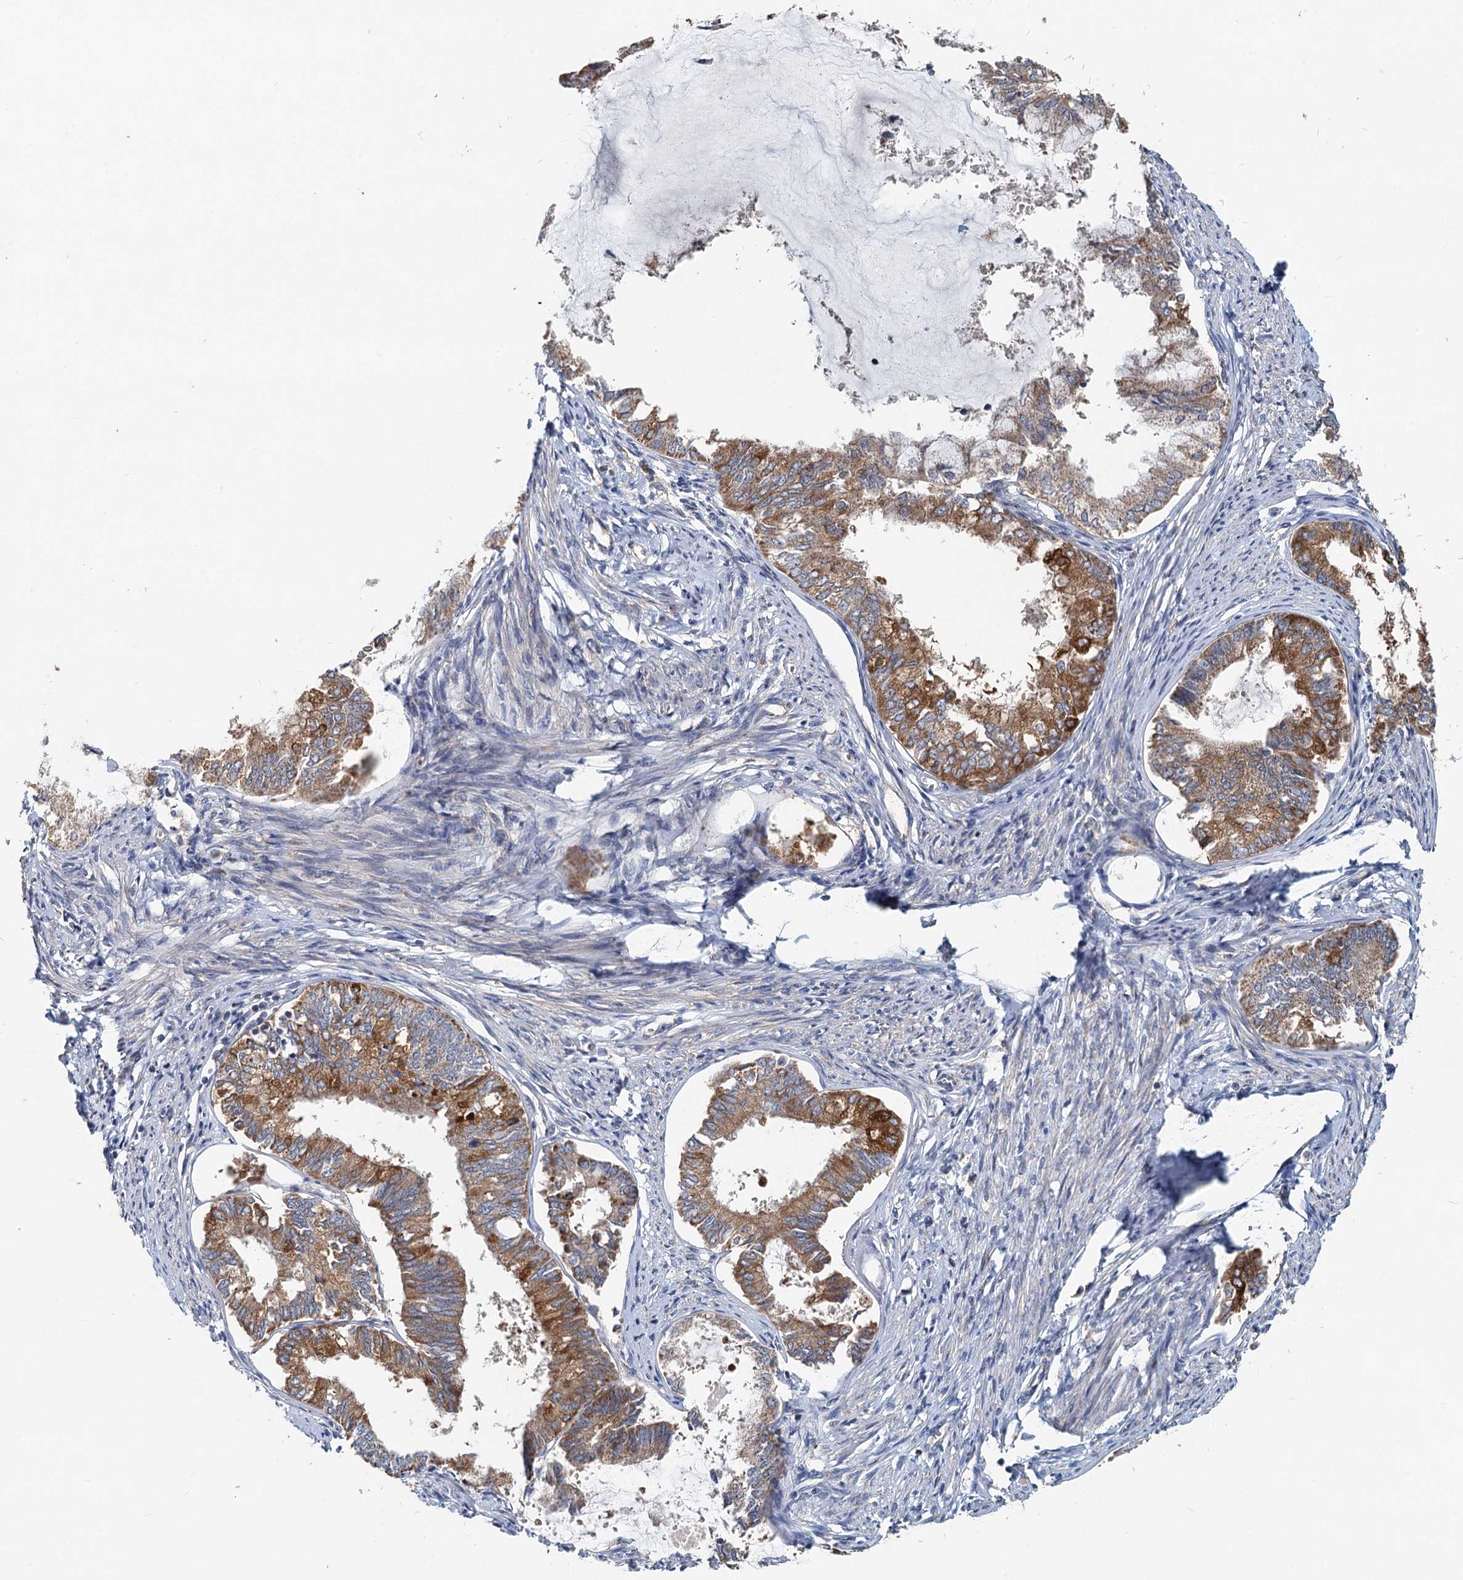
{"staining": {"intensity": "moderate", "quantity": ">75%", "location": "cytoplasmic/membranous"}, "tissue": "endometrial cancer", "cell_type": "Tumor cells", "image_type": "cancer", "snomed": [{"axis": "morphology", "description": "Adenocarcinoma, NOS"}, {"axis": "topography", "description": "Endometrium"}], "caption": "The micrograph demonstrates a brown stain indicating the presence of a protein in the cytoplasmic/membranous of tumor cells in adenocarcinoma (endometrial).", "gene": "OTUB1", "patient": {"sex": "female", "age": 86}}